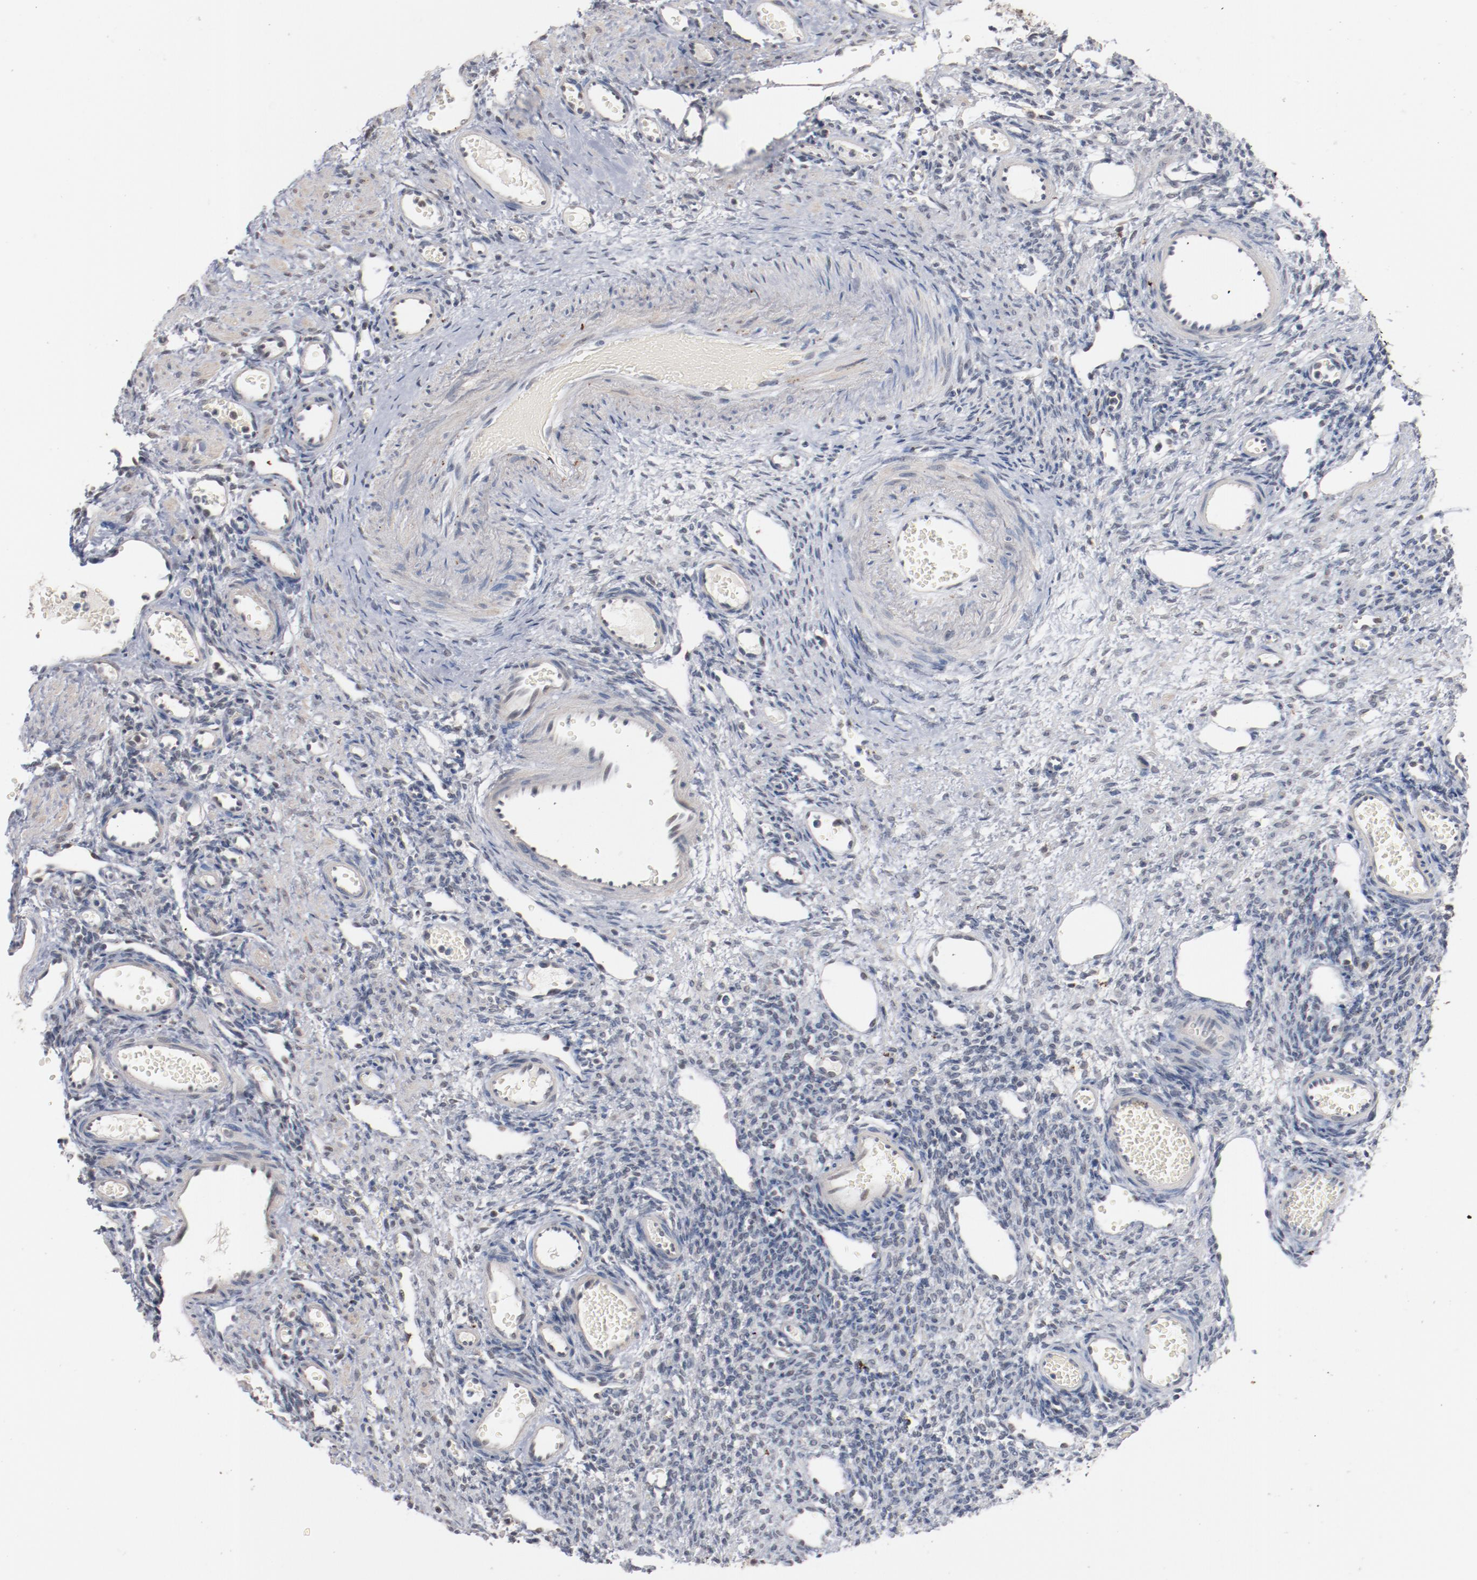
{"staining": {"intensity": "weak", "quantity": "25%-75%", "location": "nuclear"}, "tissue": "ovary", "cell_type": "Follicle cells", "image_type": "normal", "snomed": [{"axis": "morphology", "description": "Normal tissue, NOS"}, {"axis": "topography", "description": "Ovary"}], "caption": "Immunohistochemistry (IHC) of unremarkable ovary displays low levels of weak nuclear positivity in about 25%-75% of follicle cells.", "gene": "ERICH1", "patient": {"sex": "female", "age": 33}}